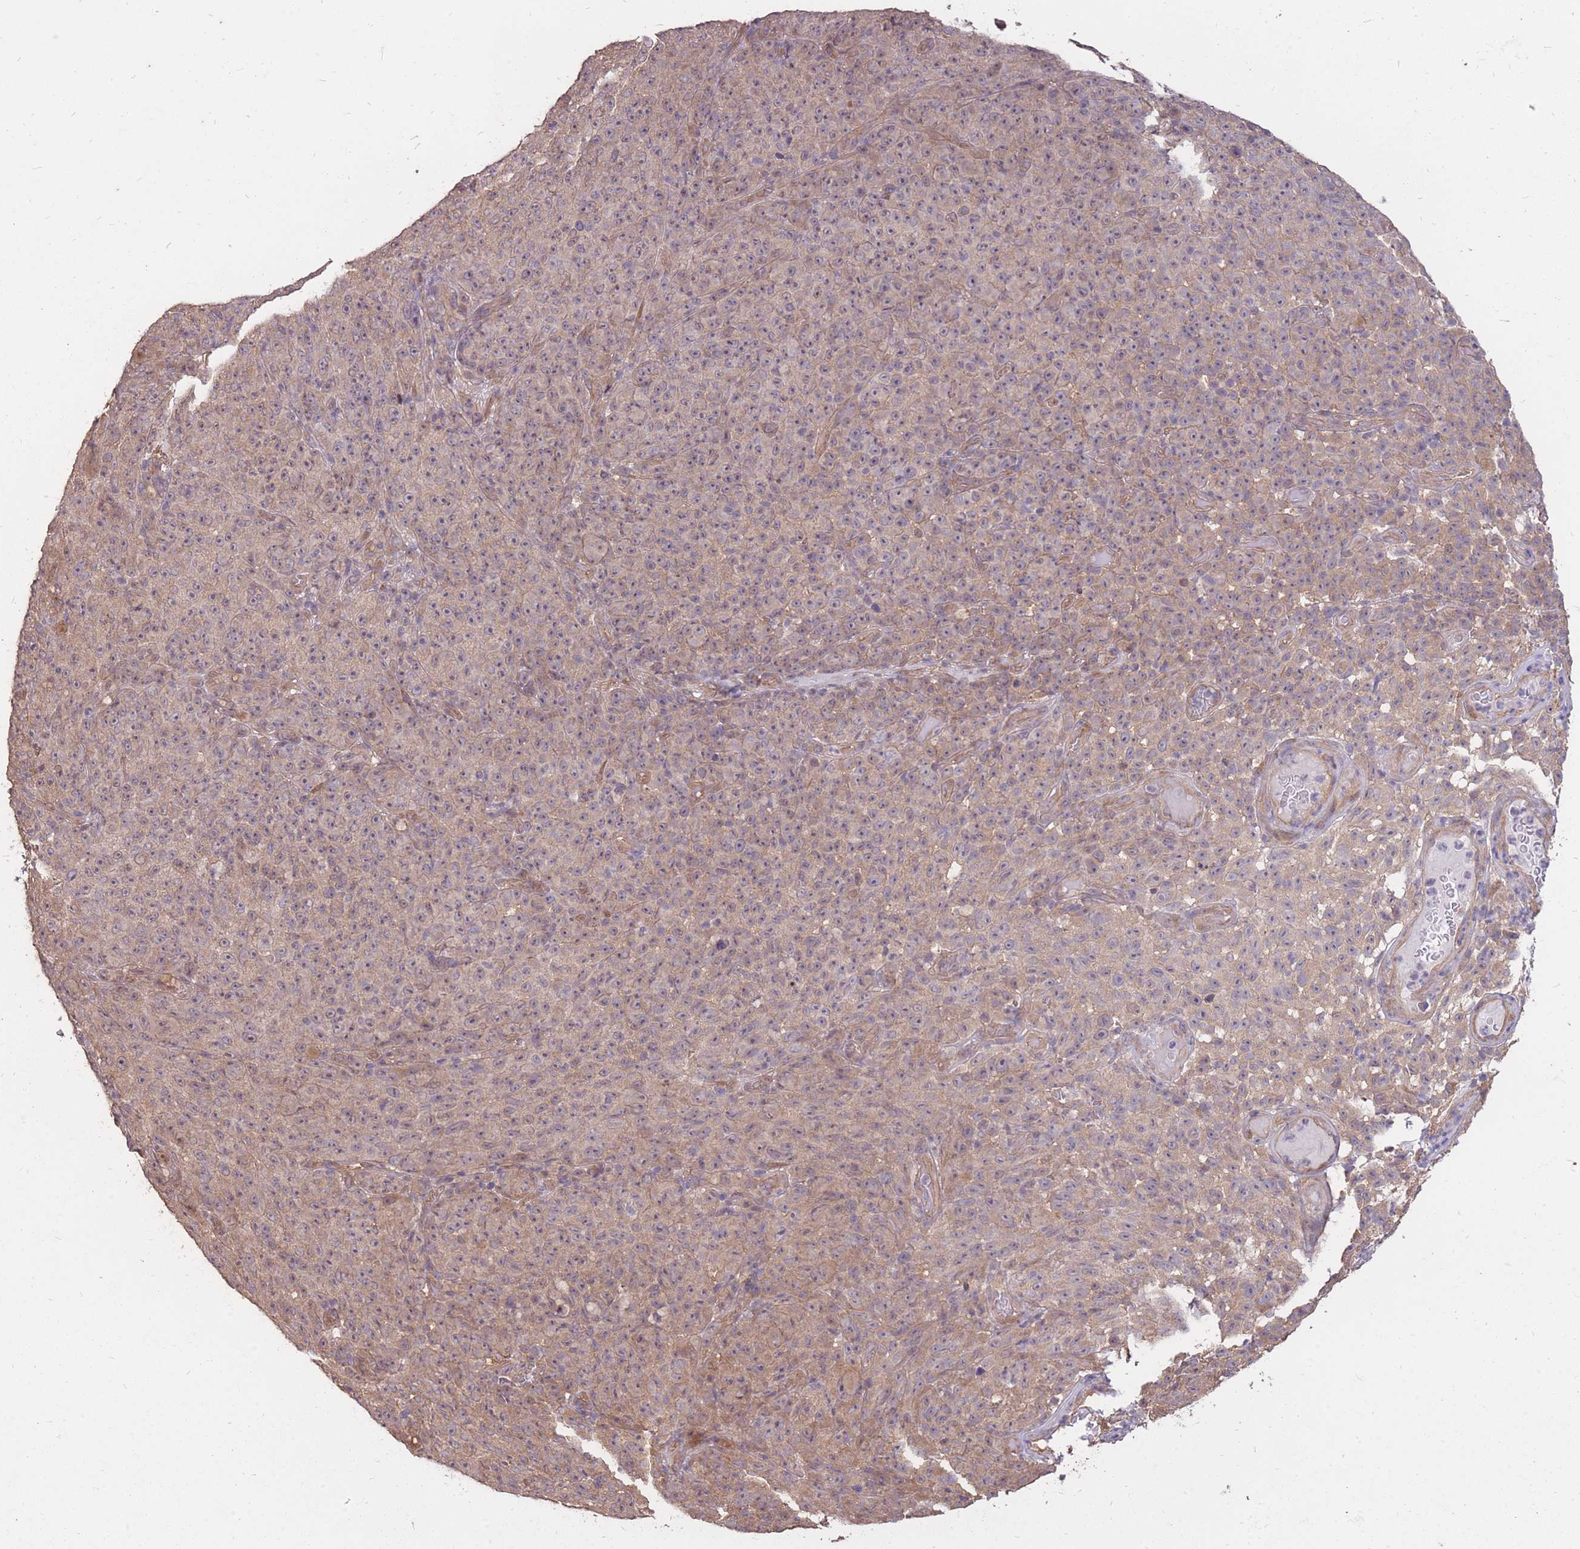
{"staining": {"intensity": "weak", "quantity": "25%-75%", "location": "cytoplasmic/membranous,nuclear"}, "tissue": "melanoma", "cell_type": "Tumor cells", "image_type": "cancer", "snomed": [{"axis": "morphology", "description": "Malignant melanoma, NOS"}, {"axis": "topography", "description": "Skin"}], "caption": "High-magnification brightfield microscopy of malignant melanoma stained with DAB (3,3'-diaminobenzidine) (brown) and counterstained with hematoxylin (blue). tumor cells exhibit weak cytoplasmic/membranous and nuclear expression is seen in about25%-75% of cells.", "gene": "DYNC1LI2", "patient": {"sex": "female", "age": 82}}